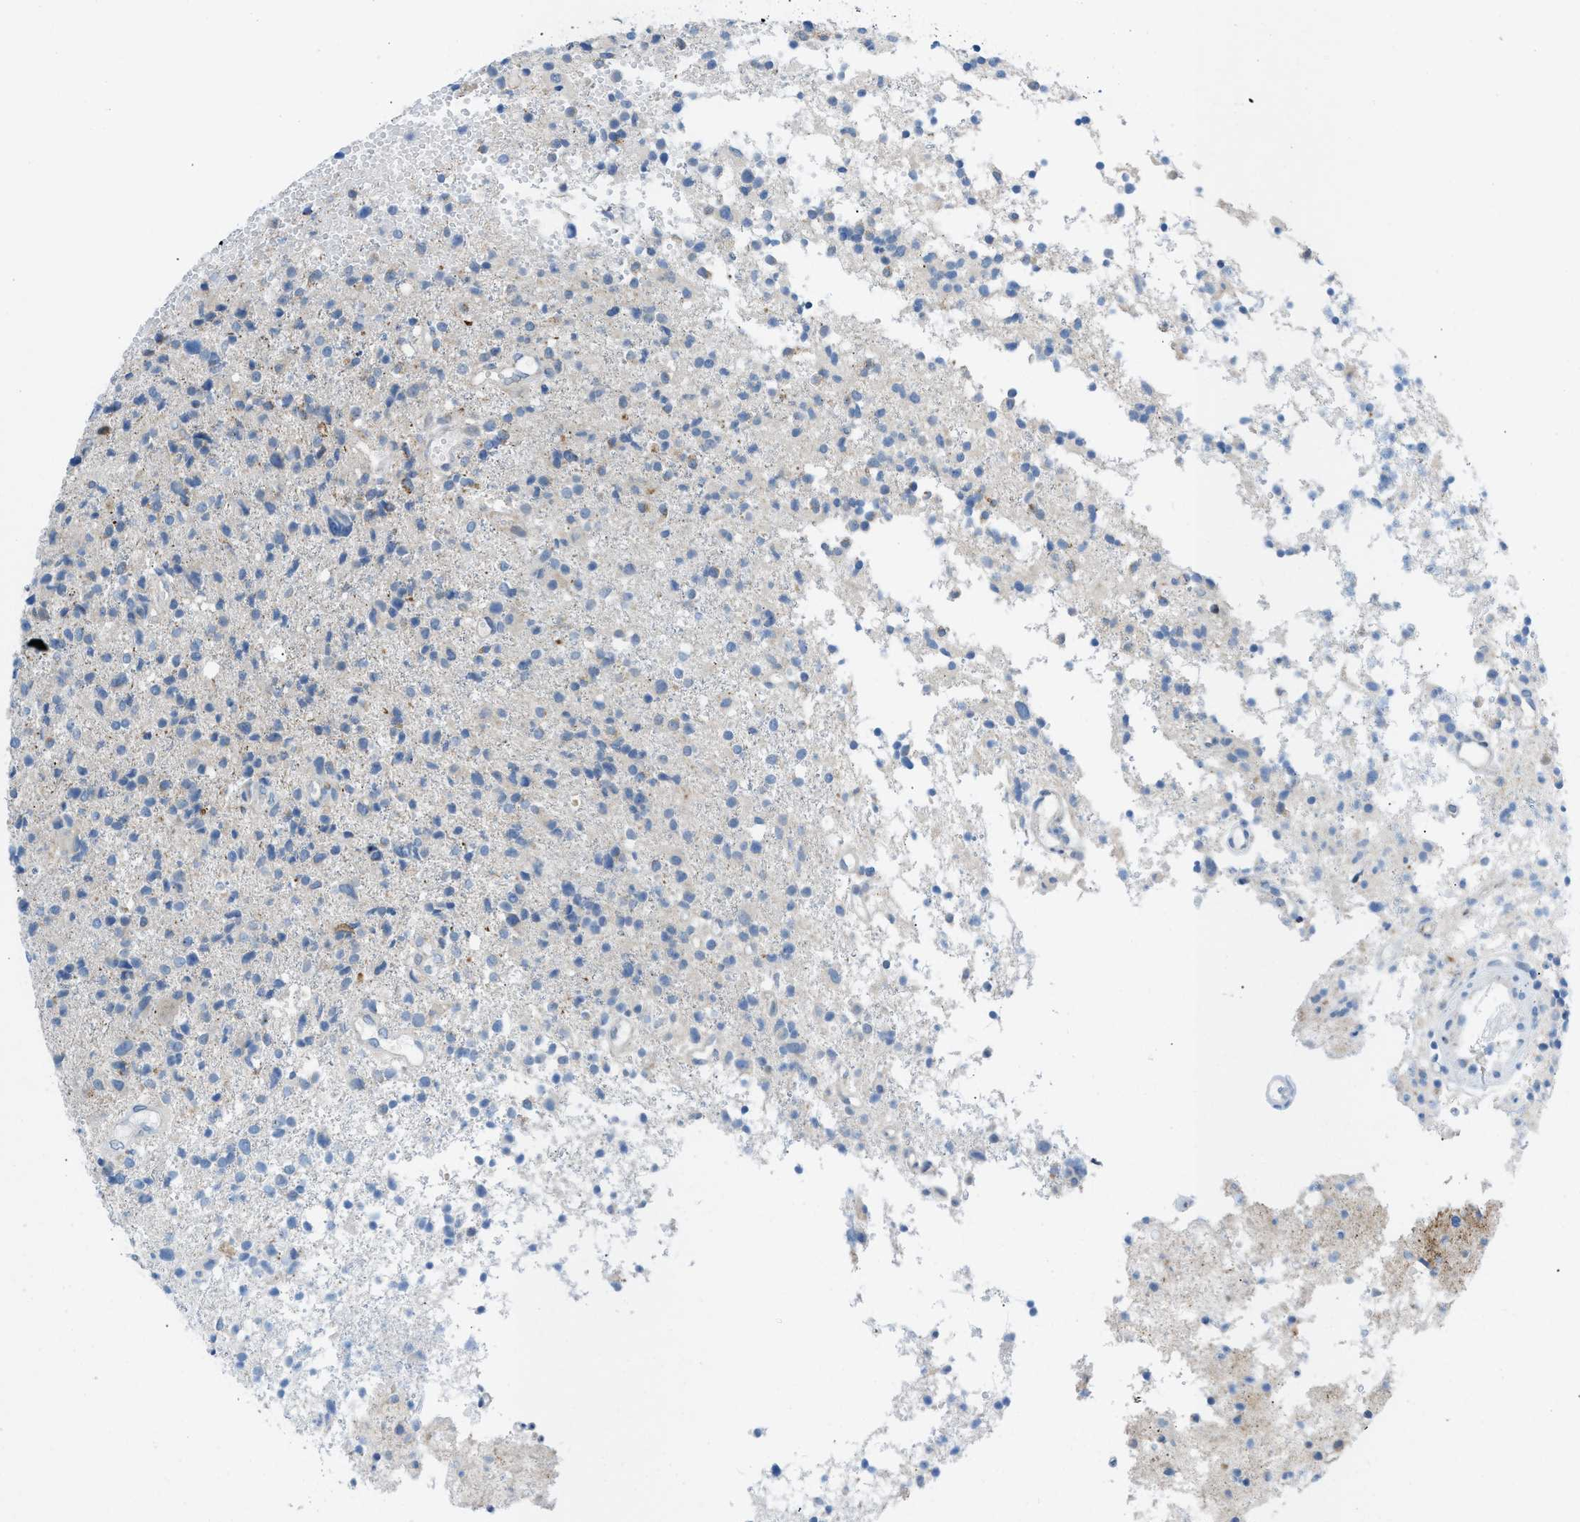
{"staining": {"intensity": "negative", "quantity": "none", "location": "none"}, "tissue": "glioma", "cell_type": "Tumor cells", "image_type": "cancer", "snomed": [{"axis": "morphology", "description": "Glioma, malignant, High grade"}, {"axis": "topography", "description": "Brain"}], "caption": "Immunohistochemistry image of glioma stained for a protein (brown), which displays no expression in tumor cells.", "gene": "RBBP9", "patient": {"sex": "female", "age": 59}}